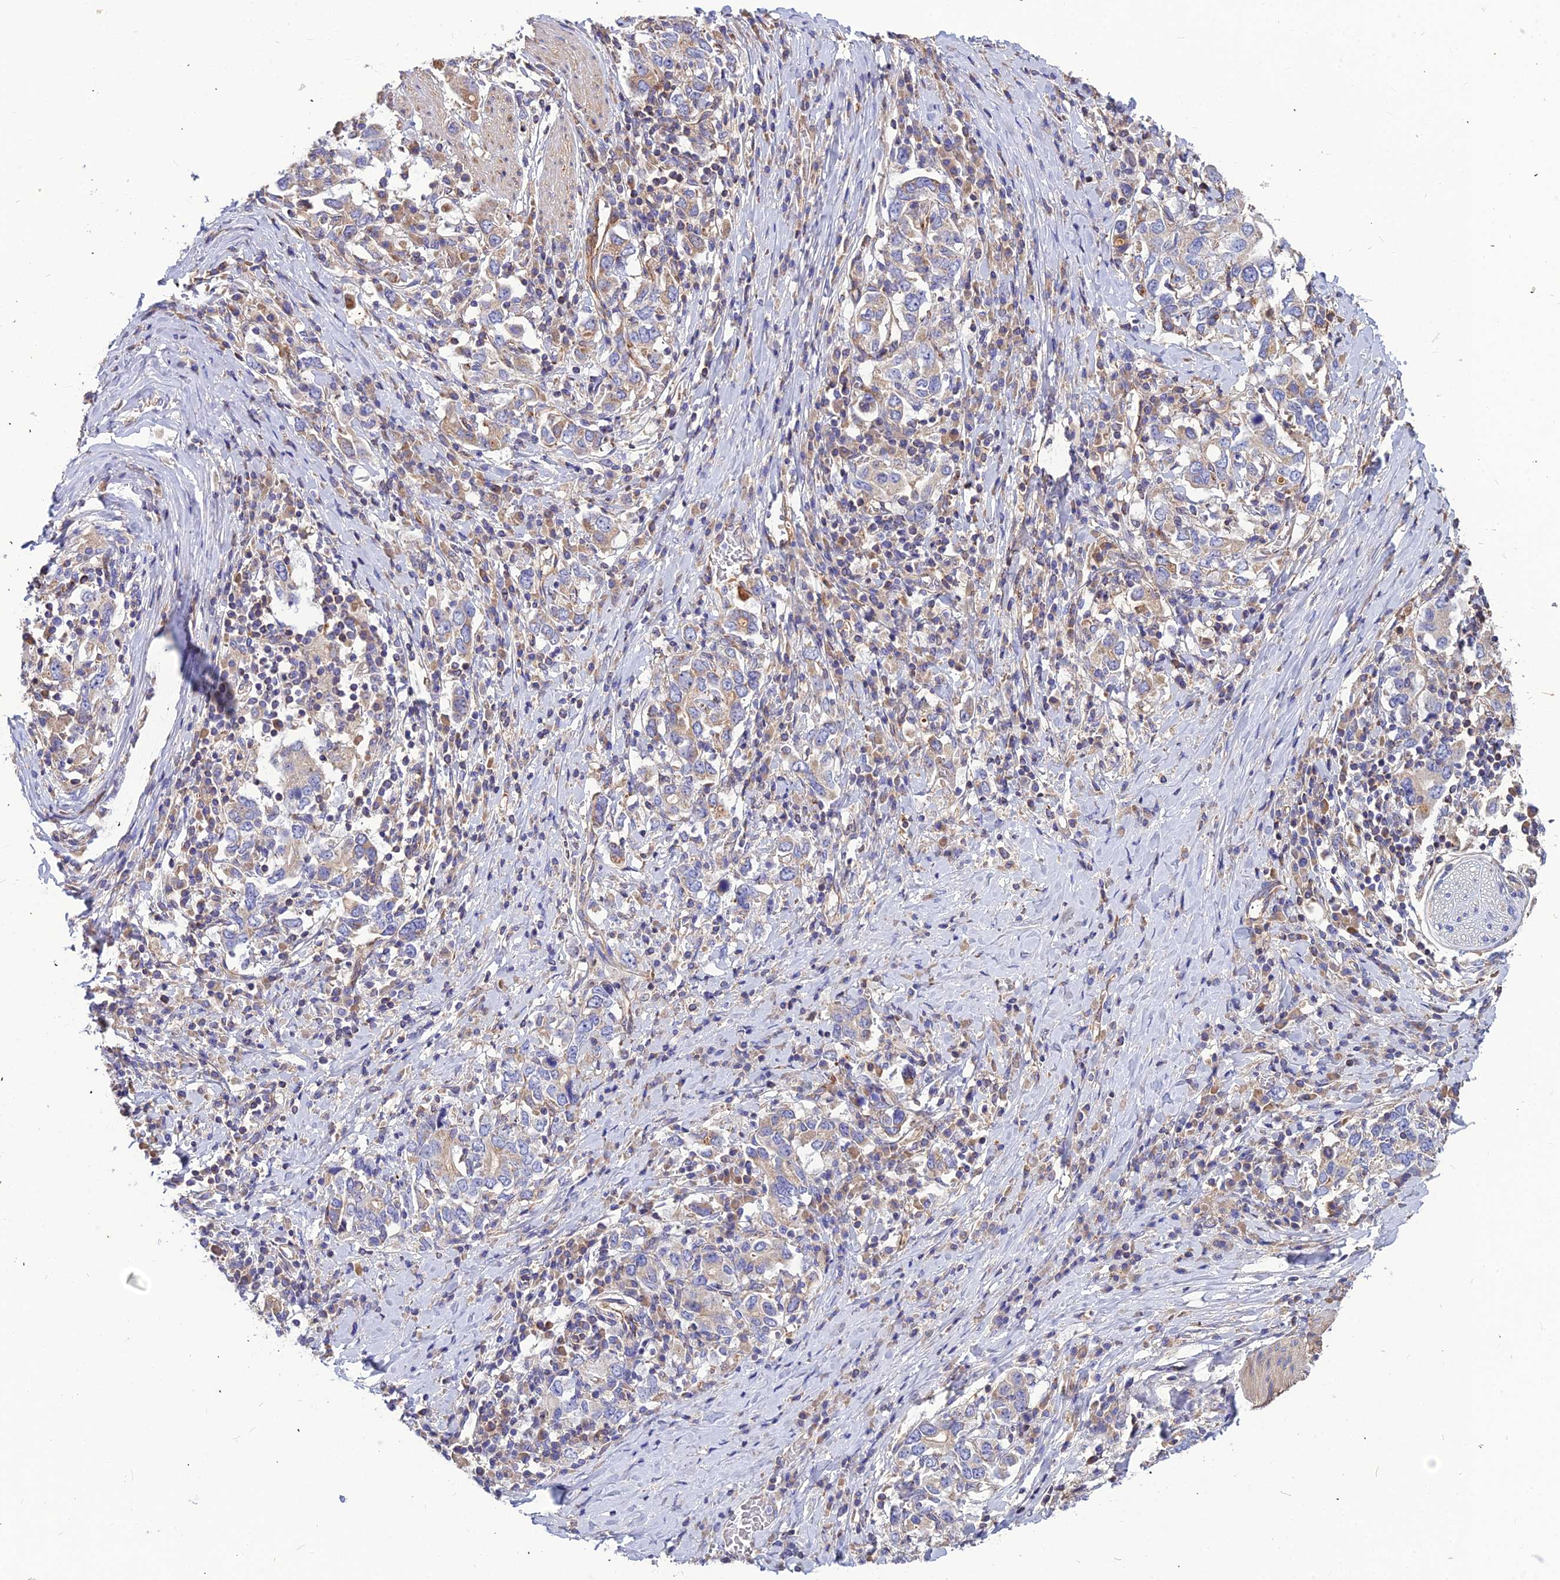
{"staining": {"intensity": "negative", "quantity": "none", "location": "none"}, "tissue": "stomach cancer", "cell_type": "Tumor cells", "image_type": "cancer", "snomed": [{"axis": "morphology", "description": "Adenocarcinoma, NOS"}, {"axis": "topography", "description": "Stomach, upper"}, {"axis": "topography", "description": "Stomach"}], "caption": "Tumor cells are negative for brown protein staining in adenocarcinoma (stomach).", "gene": "ASPHD1", "patient": {"sex": "male", "age": 62}}